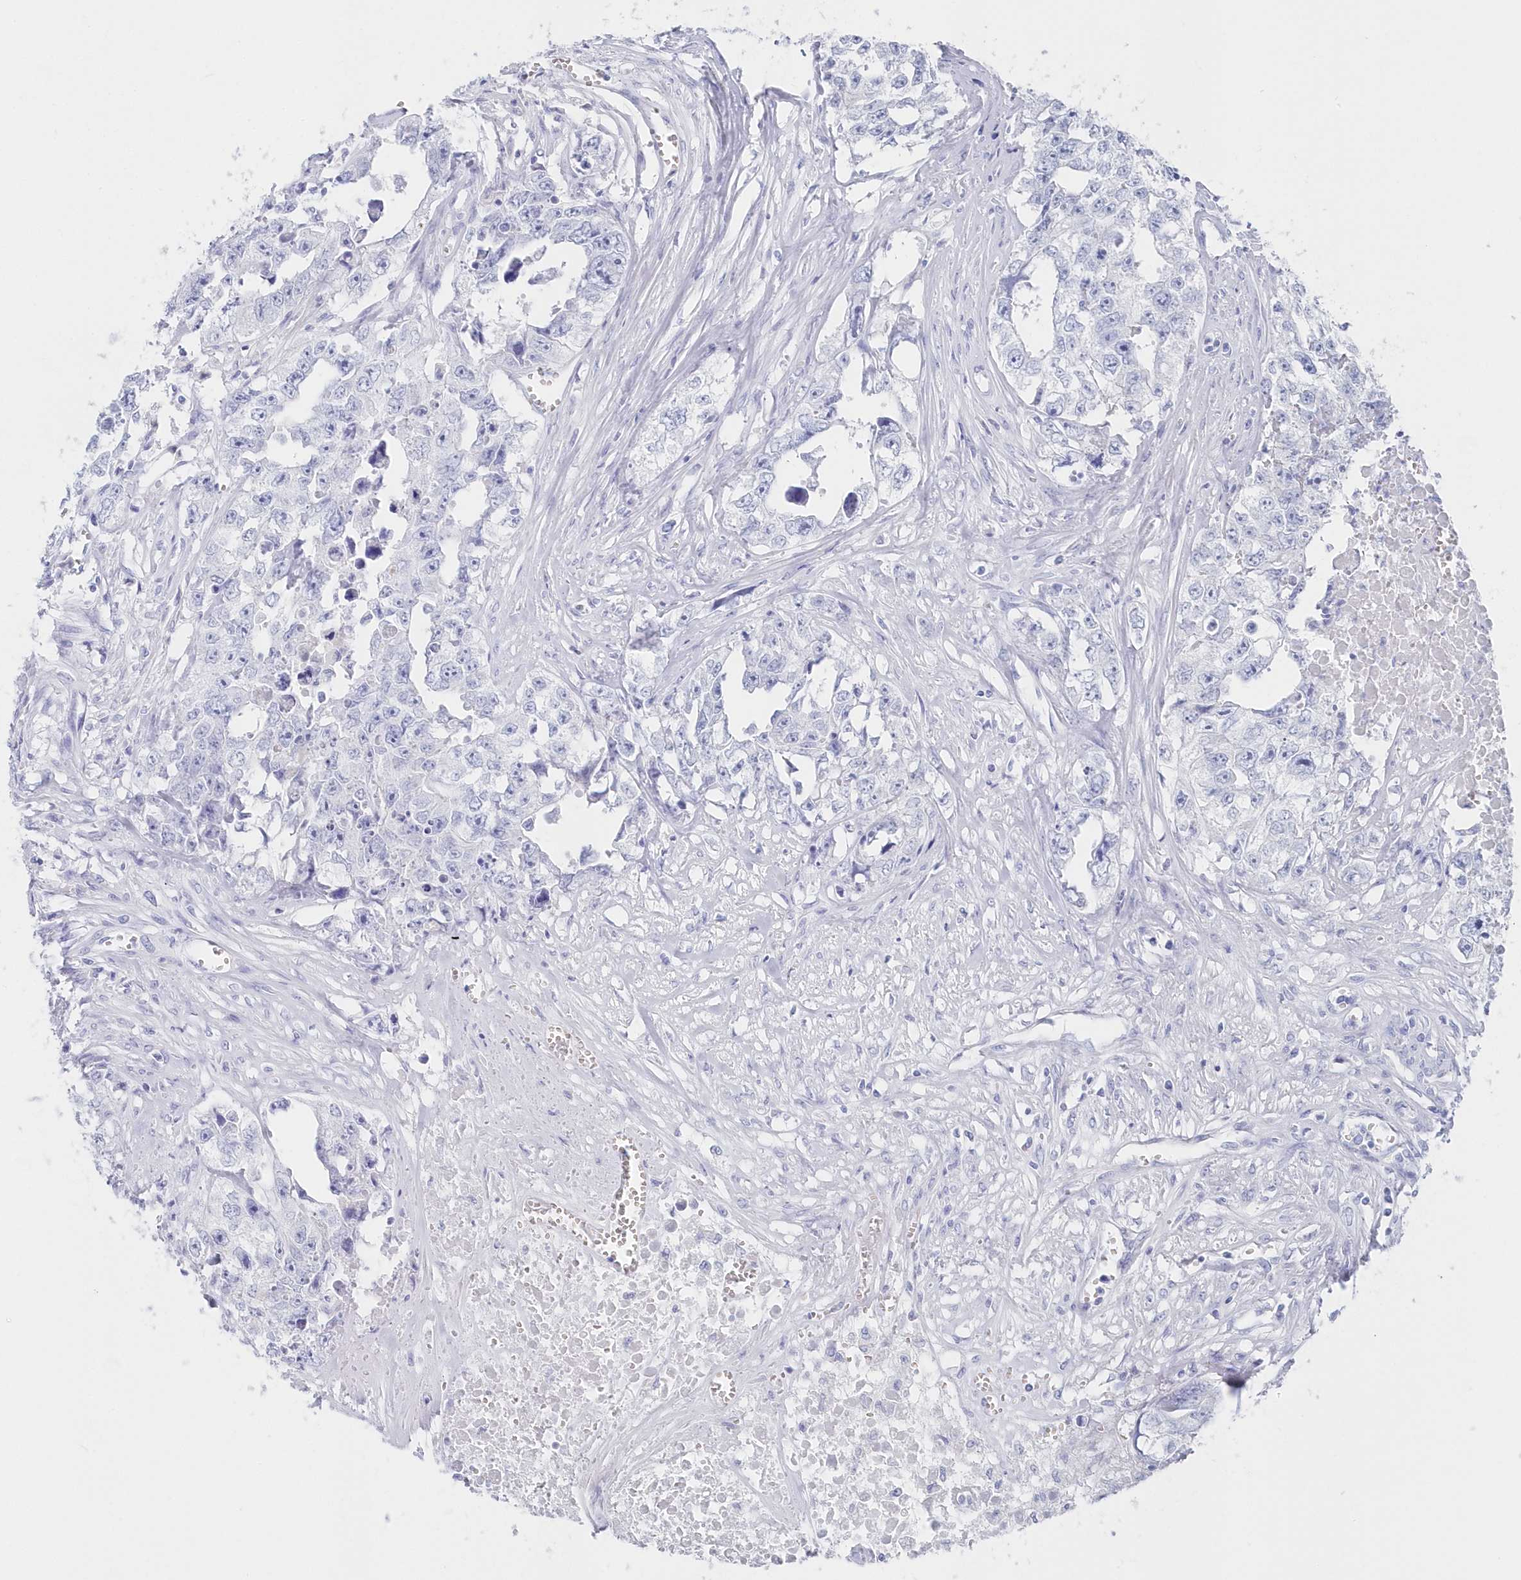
{"staining": {"intensity": "negative", "quantity": "none", "location": "none"}, "tissue": "testis cancer", "cell_type": "Tumor cells", "image_type": "cancer", "snomed": [{"axis": "morphology", "description": "Seminoma, NOS"}, {"axis": "morphology", "description": "Carcinoma, Embryonal, NOS"}, {"axis": "topography", "description": "Testis"}], "caption": "An immunohistochemistry histopathology image of embryonal carcinoma (testis) is shown. There is no staining in tumor cells of embryonal carcinoma (testis).", "gene": "CSNK1G2", "patient": {"sex": "male", "age": 43}}